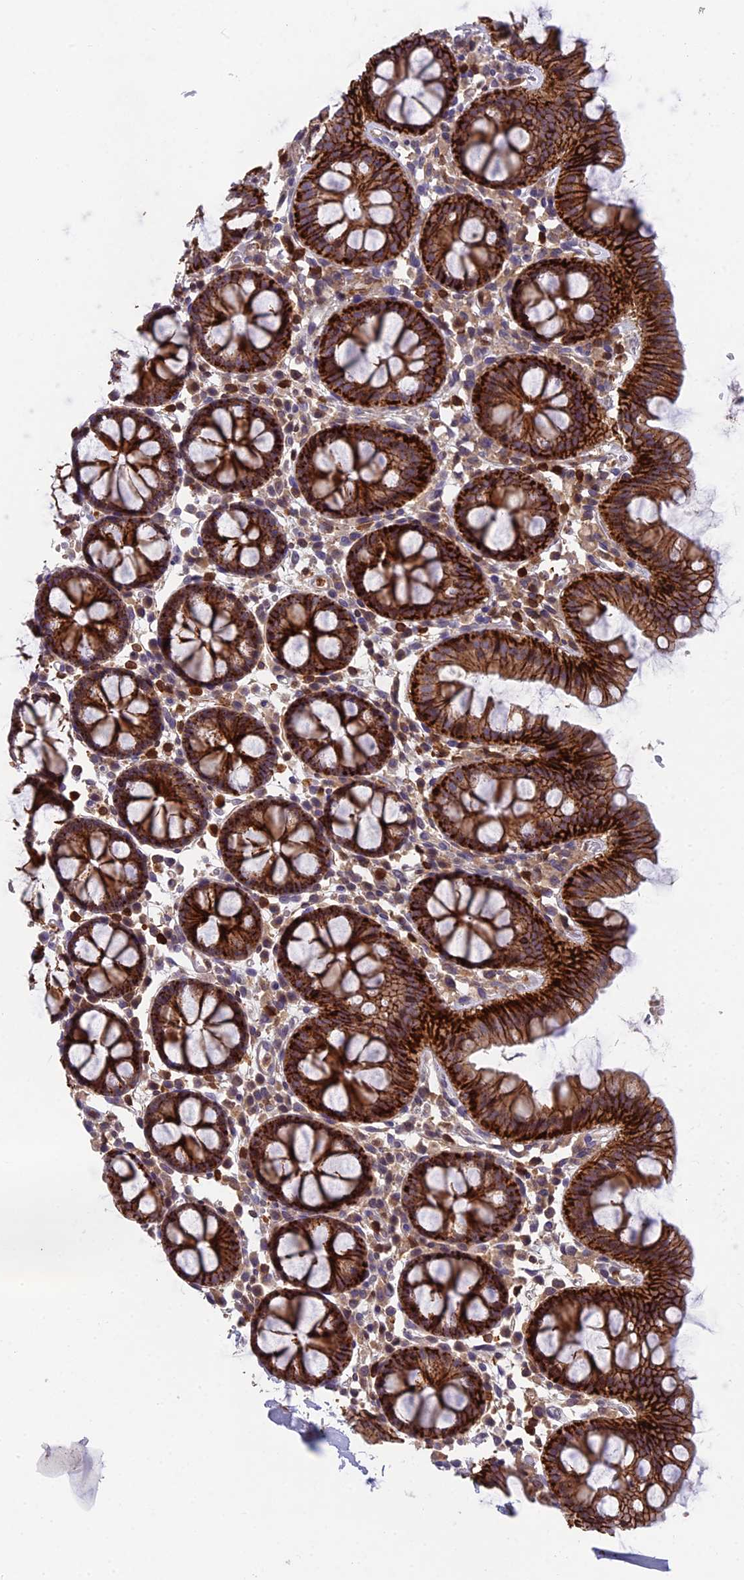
{"staining": {"intensity": "weak", "quantity": ">75%", "location": "cytoplasmic/membranous"}, "tissue": "colon", "cell_type": "Endothelial cells", "image_type": "normal", "snomed": [{"axis": "morphology", "description": "Normal tissue, NOS"}, {"axis": "topography", "description": "Colon"}], "caption": "Unremarkable colon exhibits weak cytoplasmic/membranous positivity in approximately >75% of endothelial cells.", "gene": "GALK2", "patient": {"sex": "male", "age": 75}}